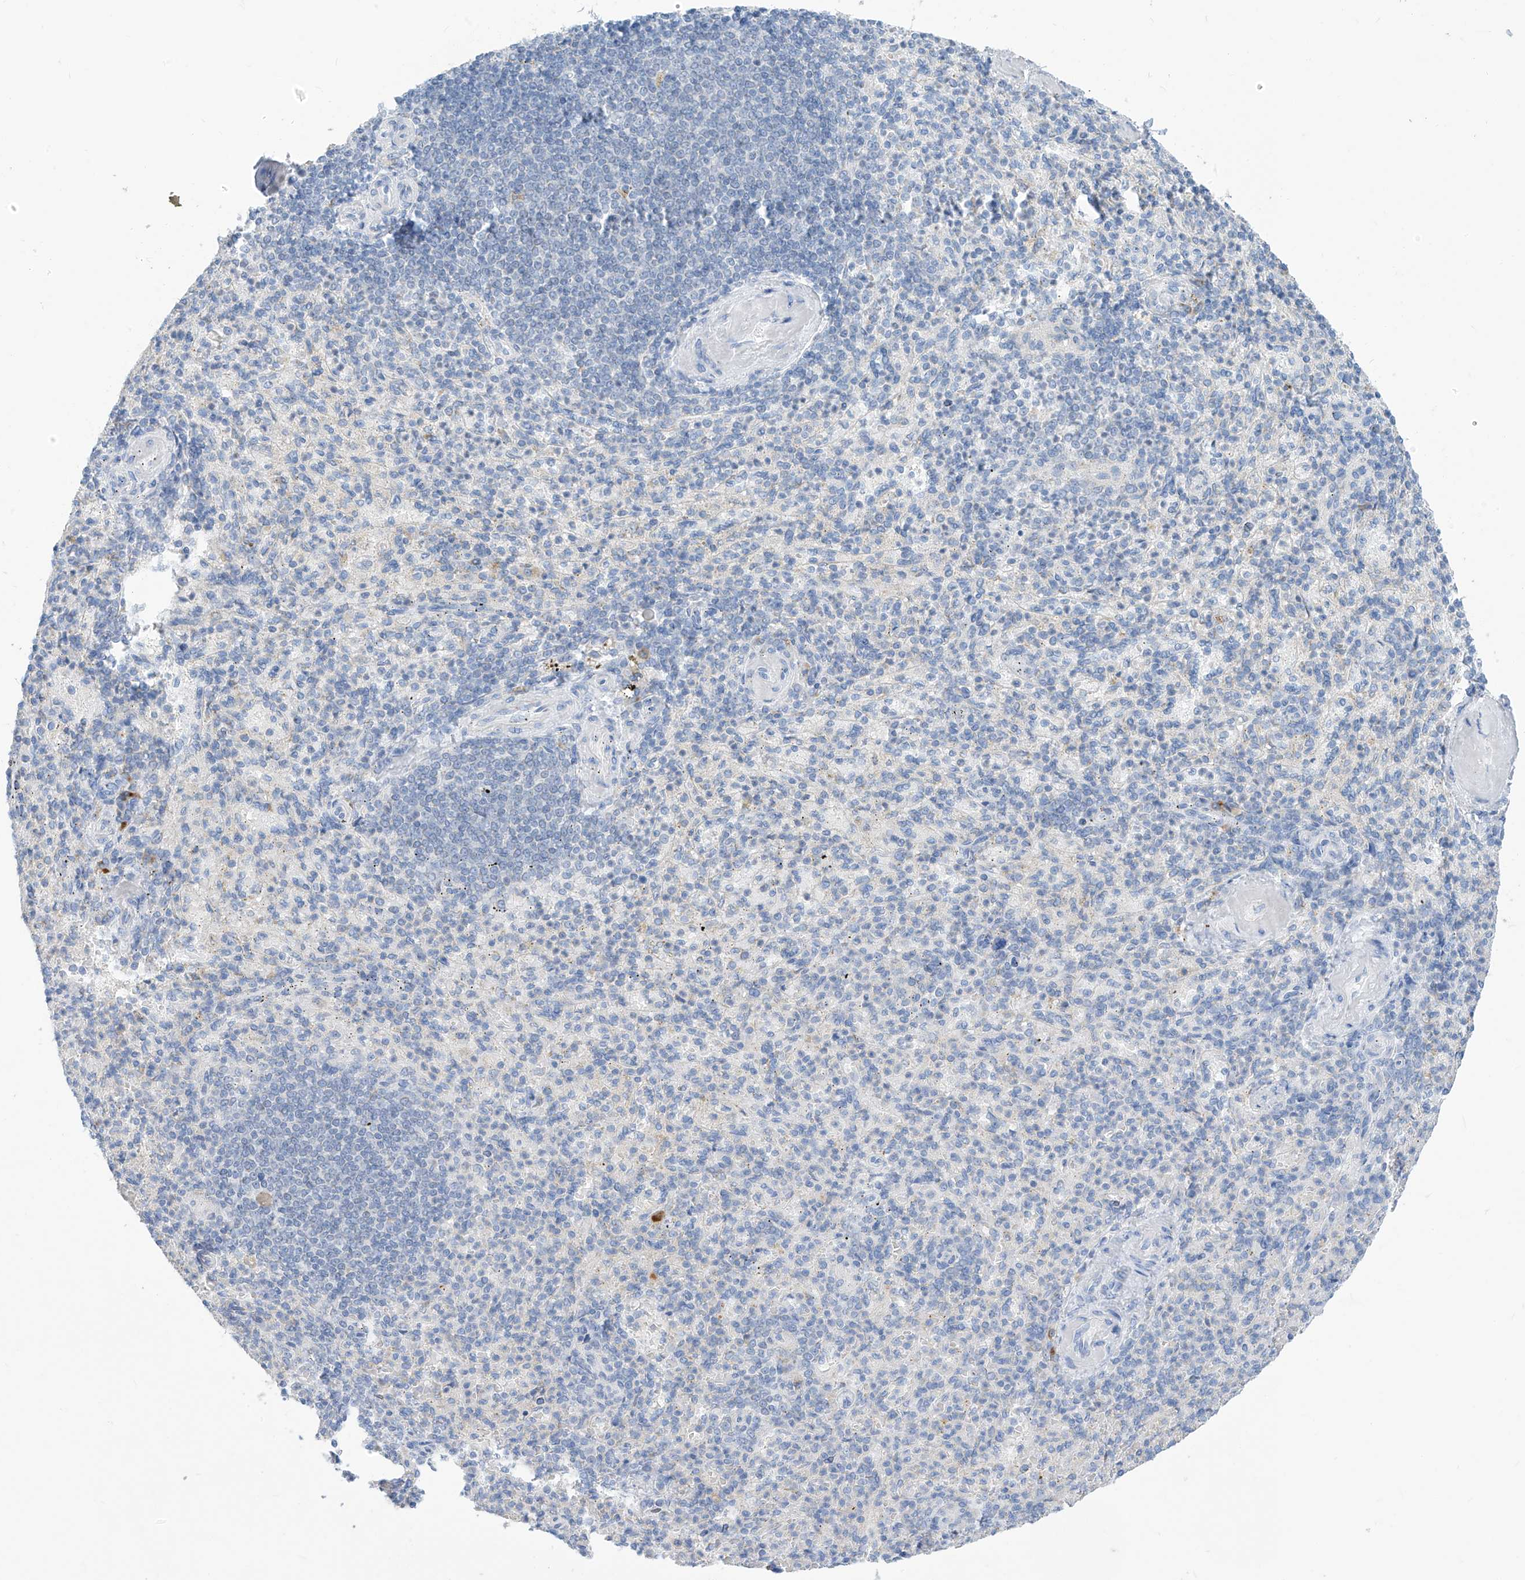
{"staining": {"intensity": "negative", "quantity": "none", "location": "none"}, "tissue": "spleen", "cell_type": "Cells in red pulp", "image_type": "normal", "snomed": [{"axis": "morphology", "description": "Normal tissue, NOS"}, {"axis": "topography", "description": "Spleen"}], "caption": "Human spleen stained for a protein using IHC reveals no staining in cells in red pulp.", "gene": "ZNF404", "patient": {"sex": "female", "age": 74}}